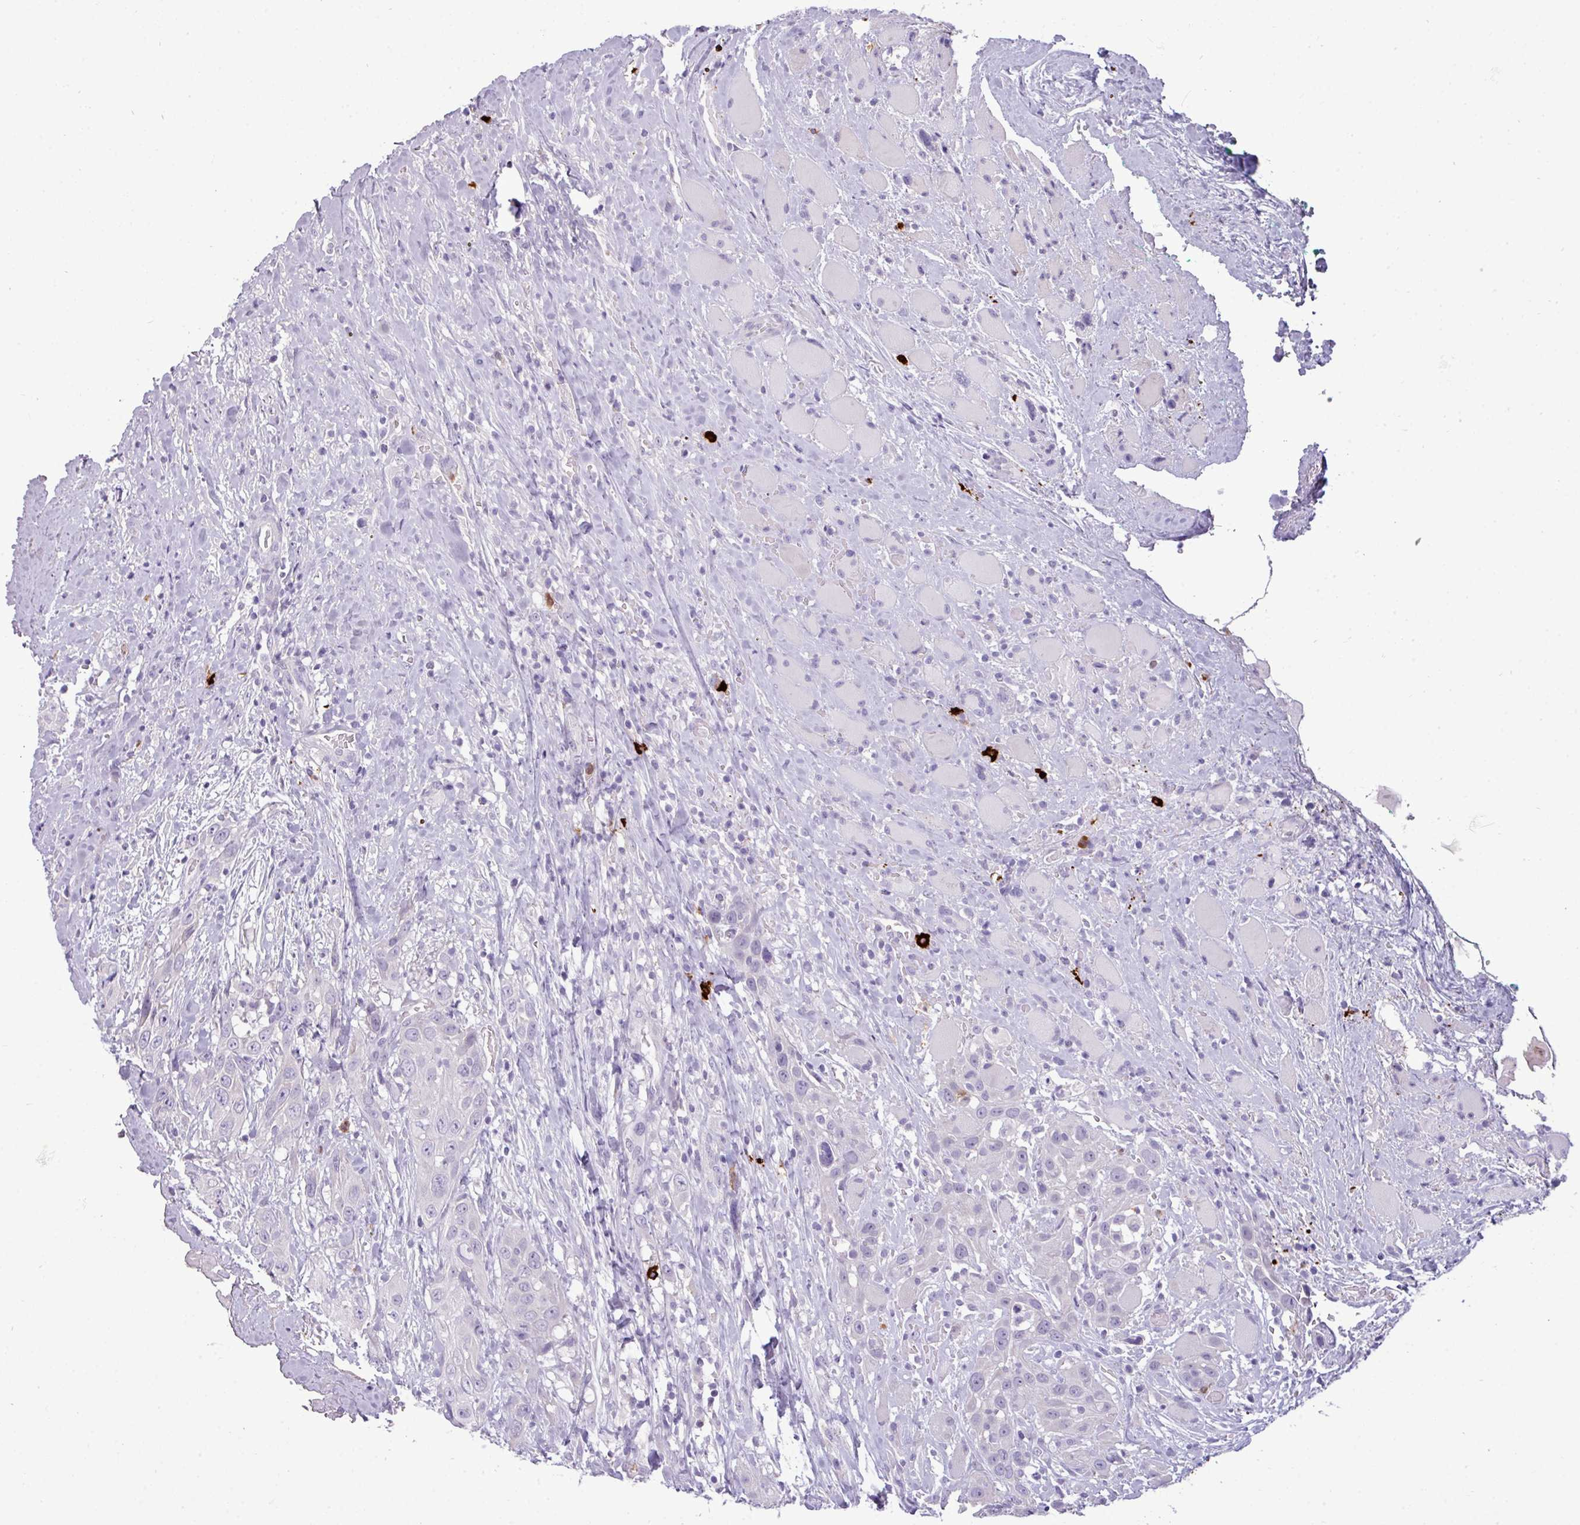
{"staining": {"intensity": "negative", "quantity": "none", "location": "none"}, "tissue": "head and neck cancer", "cell_type": "Tumor cells", "image_type": "cancer", "snomed": [{"axis": "morphology", "description": "Squamous cell carcinoma, NOS"}, {"axis": "topography", "description": "Head-Neck"}], "caption": "Human head and neck cancer (squamous cell carcinoma) stained for a protein using immunohistochemistry (IHC) displays no staining in tumor cells.", "gene": "TRIM39", "patient": {"sex": "male", "age": 81}}